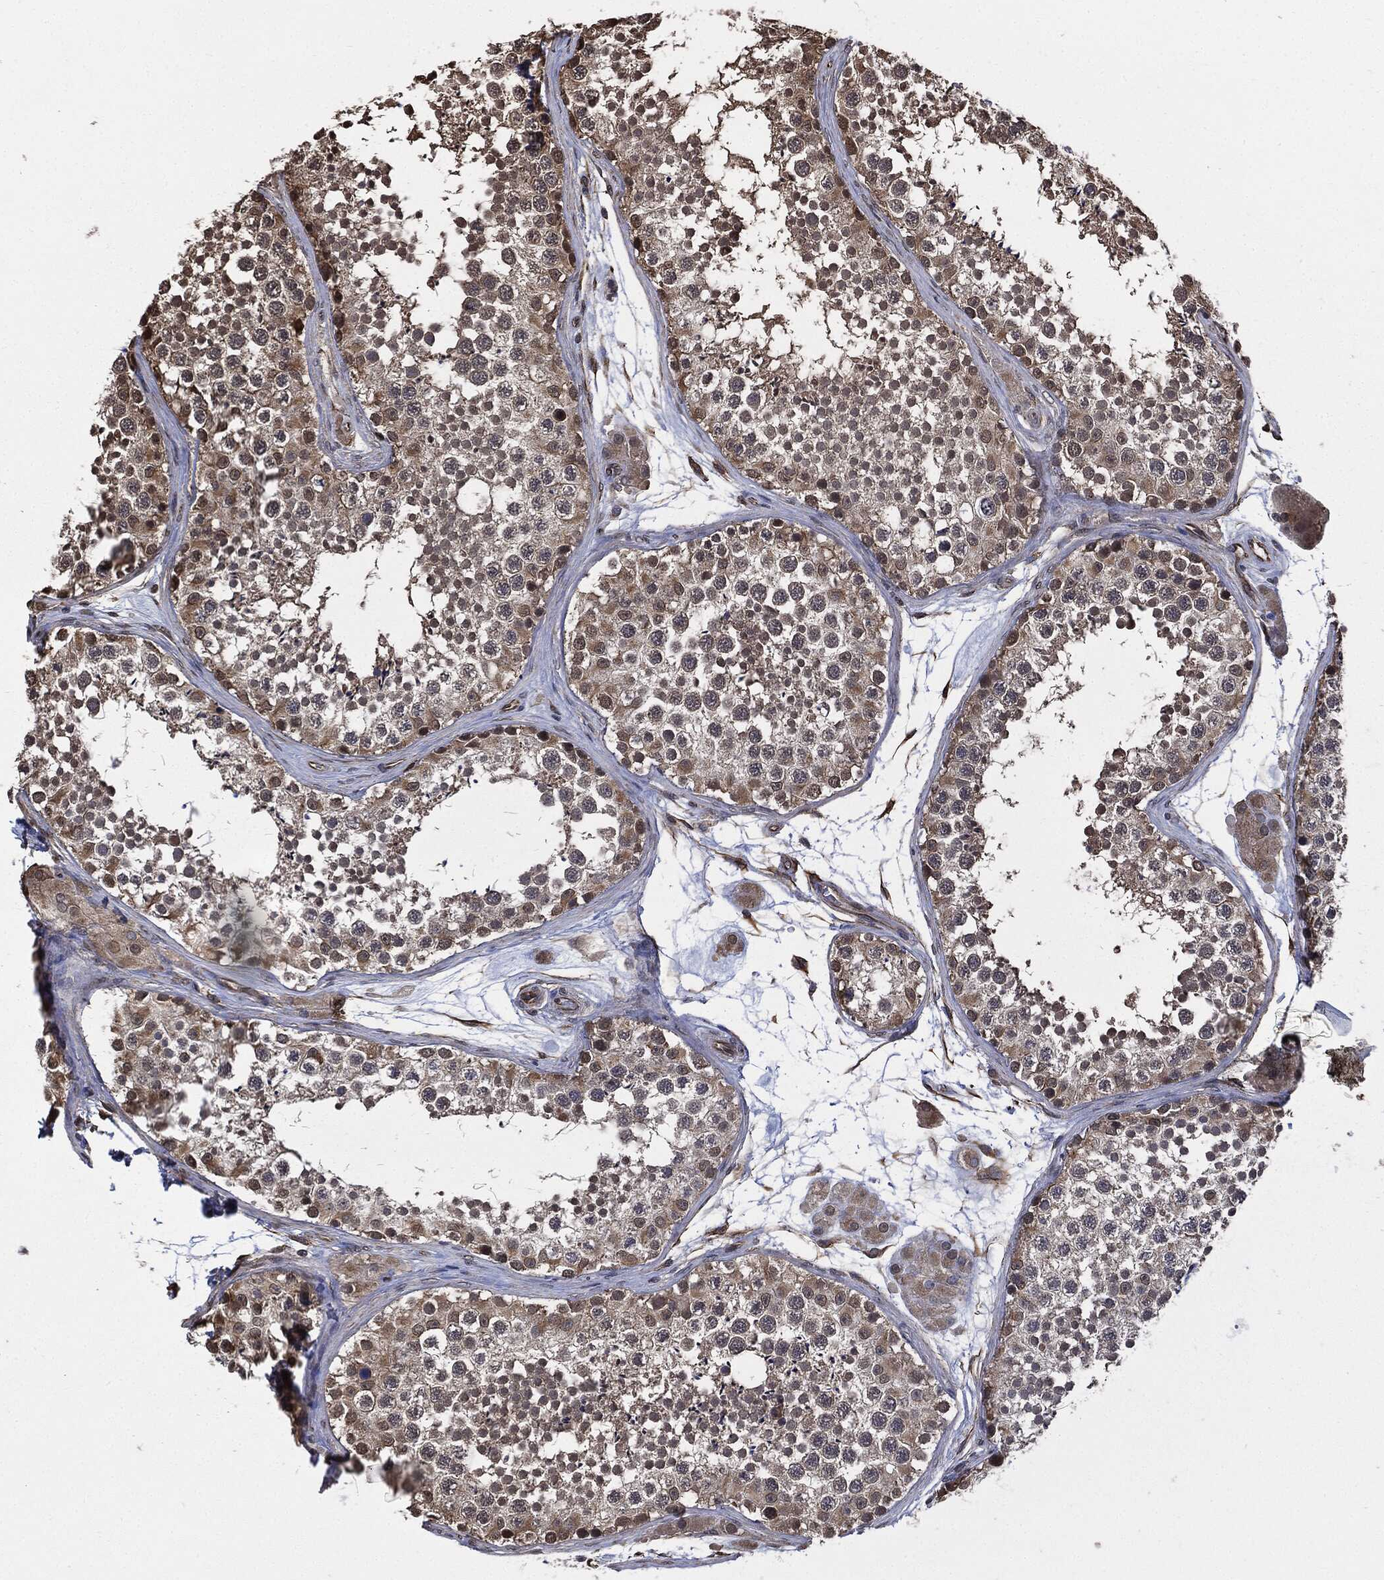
{"staining": {"intensity": "moderate", "quantity": ">75%", "location": "cytoplasmic/membranous"}, "tissue": "testis", "cell_type": "Cells in seminiferous ducts", "image_type": "normal", "snomed": [{"axis": "morphology", "description": "Normal tissue, NOS"}, {"axis": "topography", "description": "Testis"}], "caption": "An immunohistochemistry (IHC) histopathology image of normal tissue is shown. Protein staining in brown labels moderate cytoplasmic/membranous positivity in testis within cells in seminiferous ducts.", "gene": "S100A9", "patient": {"sex": "male", "age": 41}}